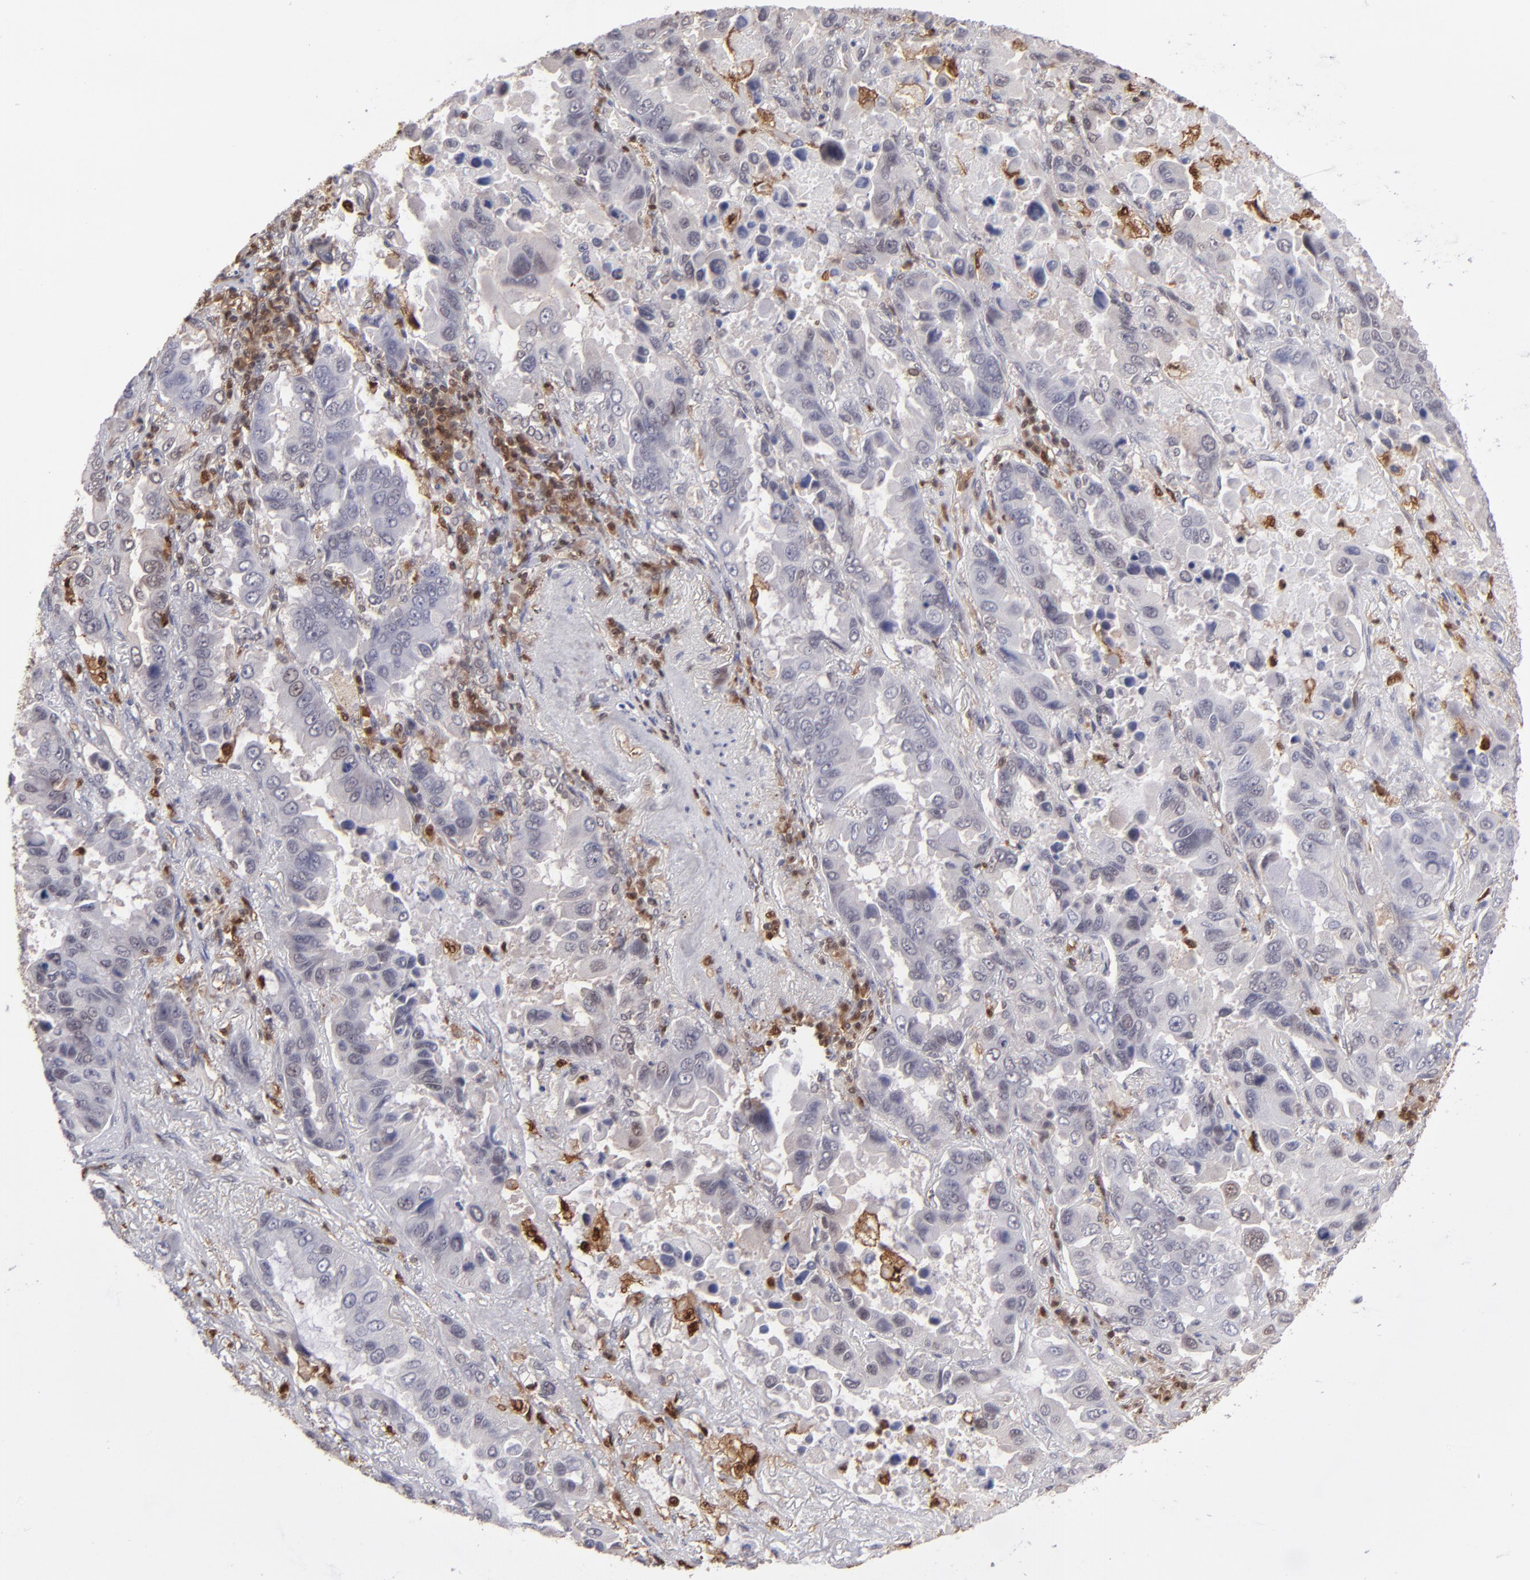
{"staining": {"intensity": "weak", "quantity": "25%-75%", "location": "cytoplasmic/membranous,nuclear"}, "tissue": "lung cancer", "cell_type": "Tumor cells", "image_type": "cancer", "snomed": [{"axis": "morphology", "description": "Adenocarcinoma, NOS"}, {"axis": "topography", "description": "Lung"}], "caption": "Immunohistochemistry of lung adenocarcinoma reveals low levels of weak cytoplasmic/membranous and nuclear staining in approximately 25%-75% of tumor cells.", "gene": "GRB2", "patient": {"sex": "male", "age": 64}}